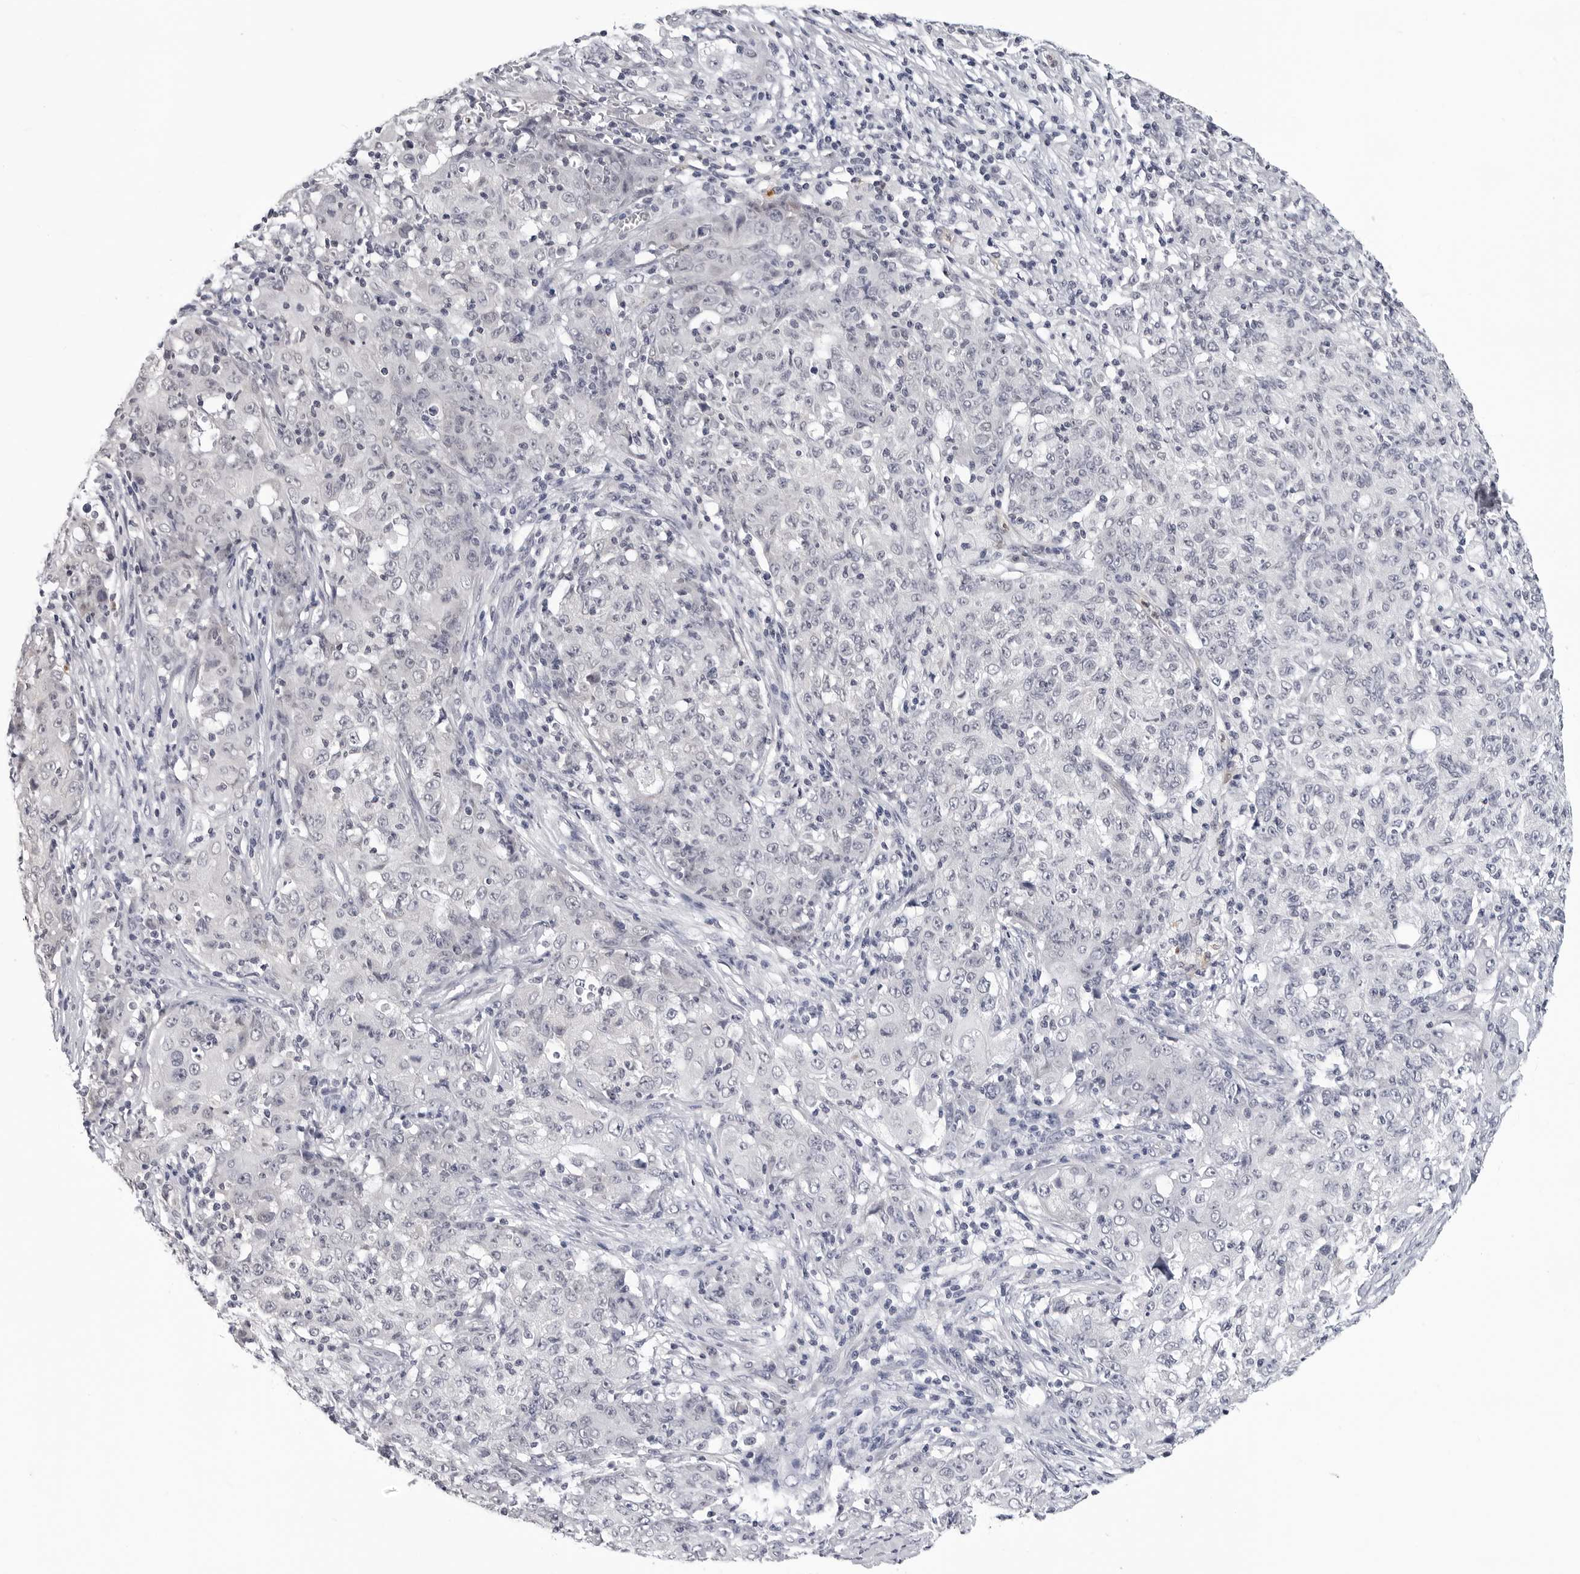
{"staining": {"intensity": "negative", "quantity": "none", "location": "none"}, "tissue": "ovarian cancer", "cell_type": "Tumor cells", "image_type": "cancer", "snomed": [{"axis": "morphology", "description": "Carcinoma, endometroid"}, {"axis": "topography", "description": "Ovary"}], "caption": "Image shows no significant protein staining in tumor cells of ovarian cancer (endometroid carcinoma). (Brightfield microscopy of DAB immunohistochemistry (IHC) at high magnification).", "gene": "TRMT13", "patient": {"sex": "female", "age": 42}}